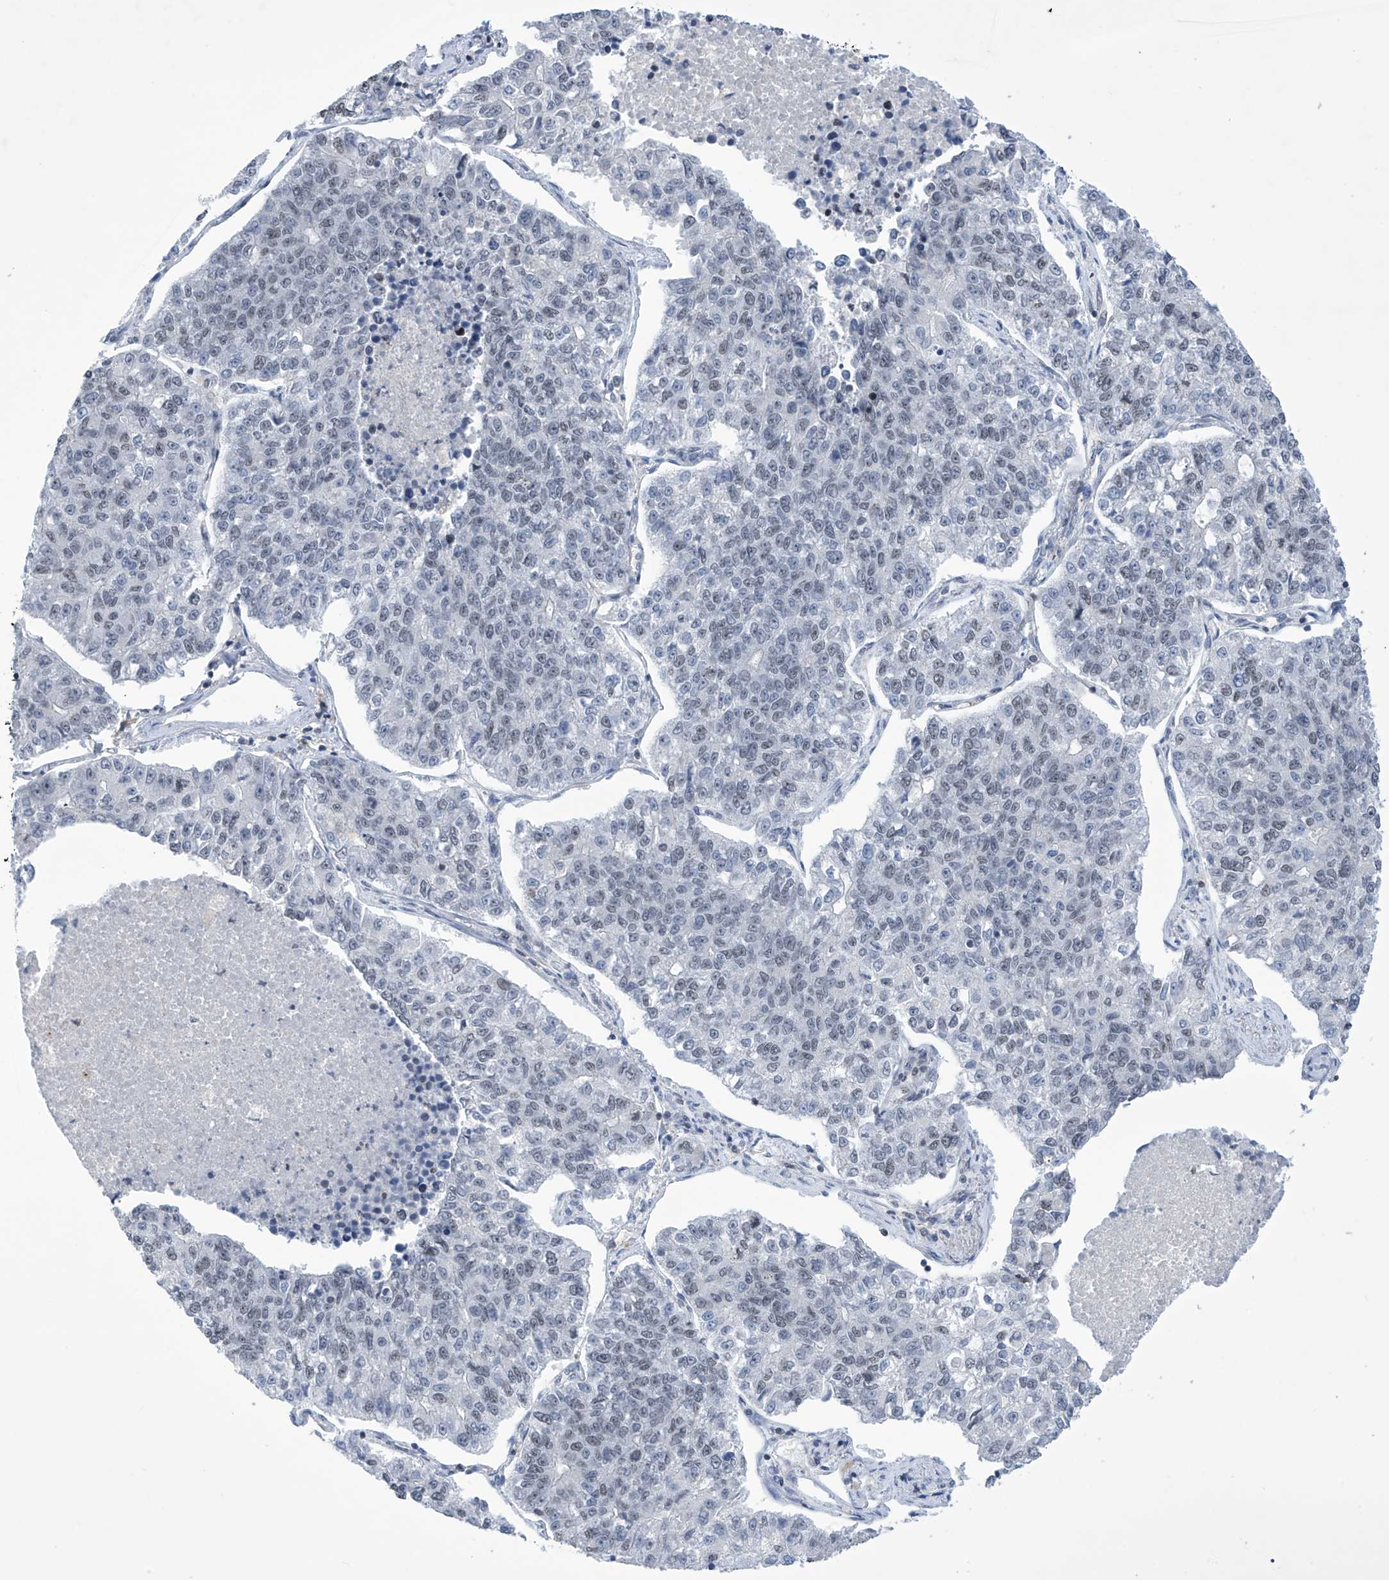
{"staining": {"intensity": "negative", "quantity": "none", "location": "none"}, "tissue": "lung cancer", "cell_type": "Tumor cells", "image_type": "cancer", "snomed": [{"axis": "morphology", "description": "Adenocarcinoma, NOS"}, {"axis": "topography", "description": "Lung"}], "caption": "This is an IHC image of lung adenocarcinoma. There is no staining in tumor cells.", "gene": "MSL3", "patient": {"sex": "male", "age": 49}}